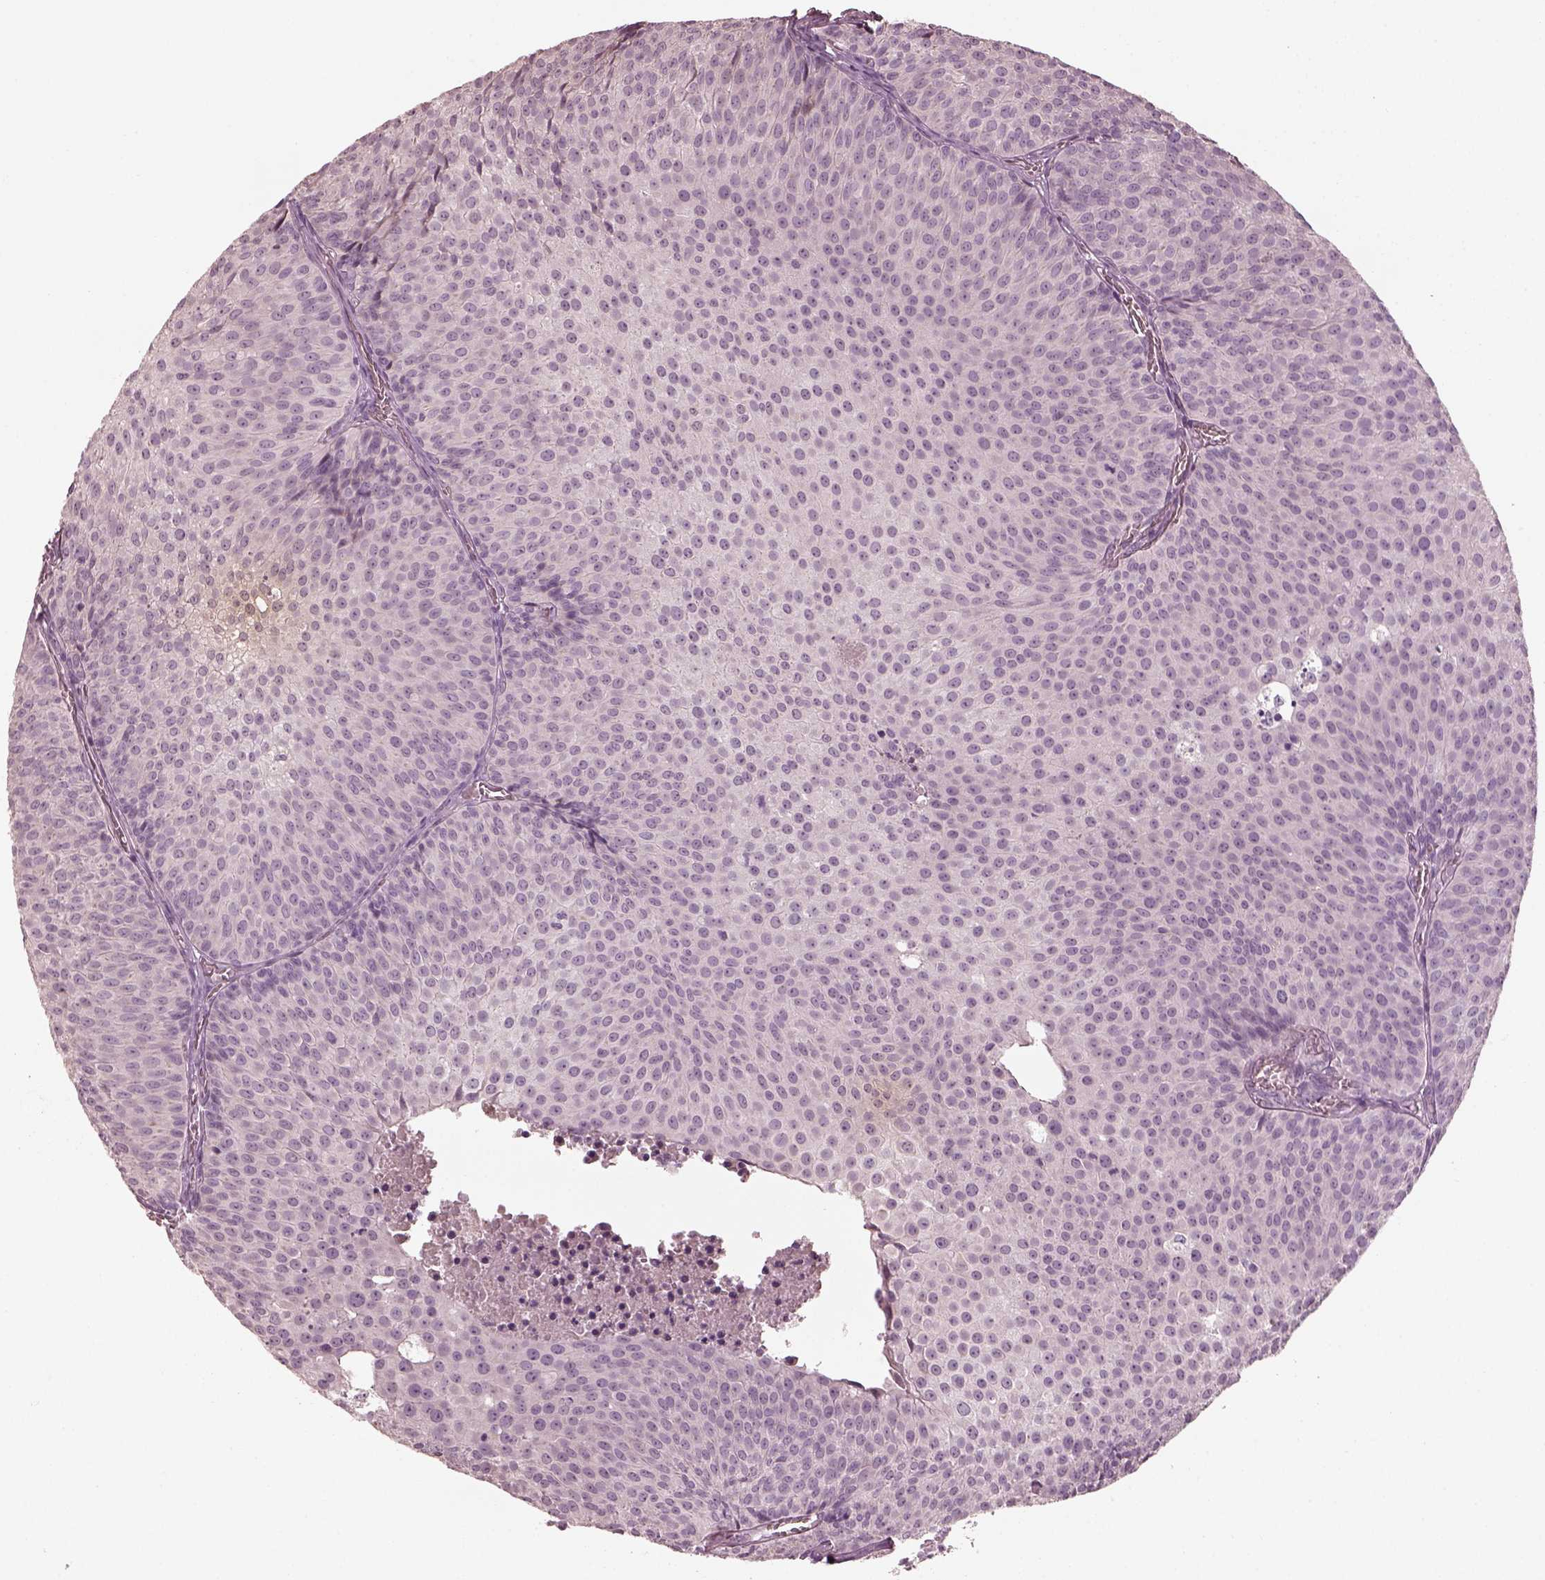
{"staining": {"intensity": "negative", "quantity": "none", "location": "none"}, "tissue": "urothelial cancer", "cell_type": "Tumor cells", "image_type": "cancer", "snomed": [{"axis": "morphology", "description": "Urothelial carcinoma, Low grade"}, {"axis": "topography", "description": "Urinary bladder"}], "caption": "DAB immunohistochemical staining of human urothelial carcinoma (low-grade) reveals no significant expression in tumor cells.", "gene": "OPTC", "patient": {"sex": "male", "age": 63}}